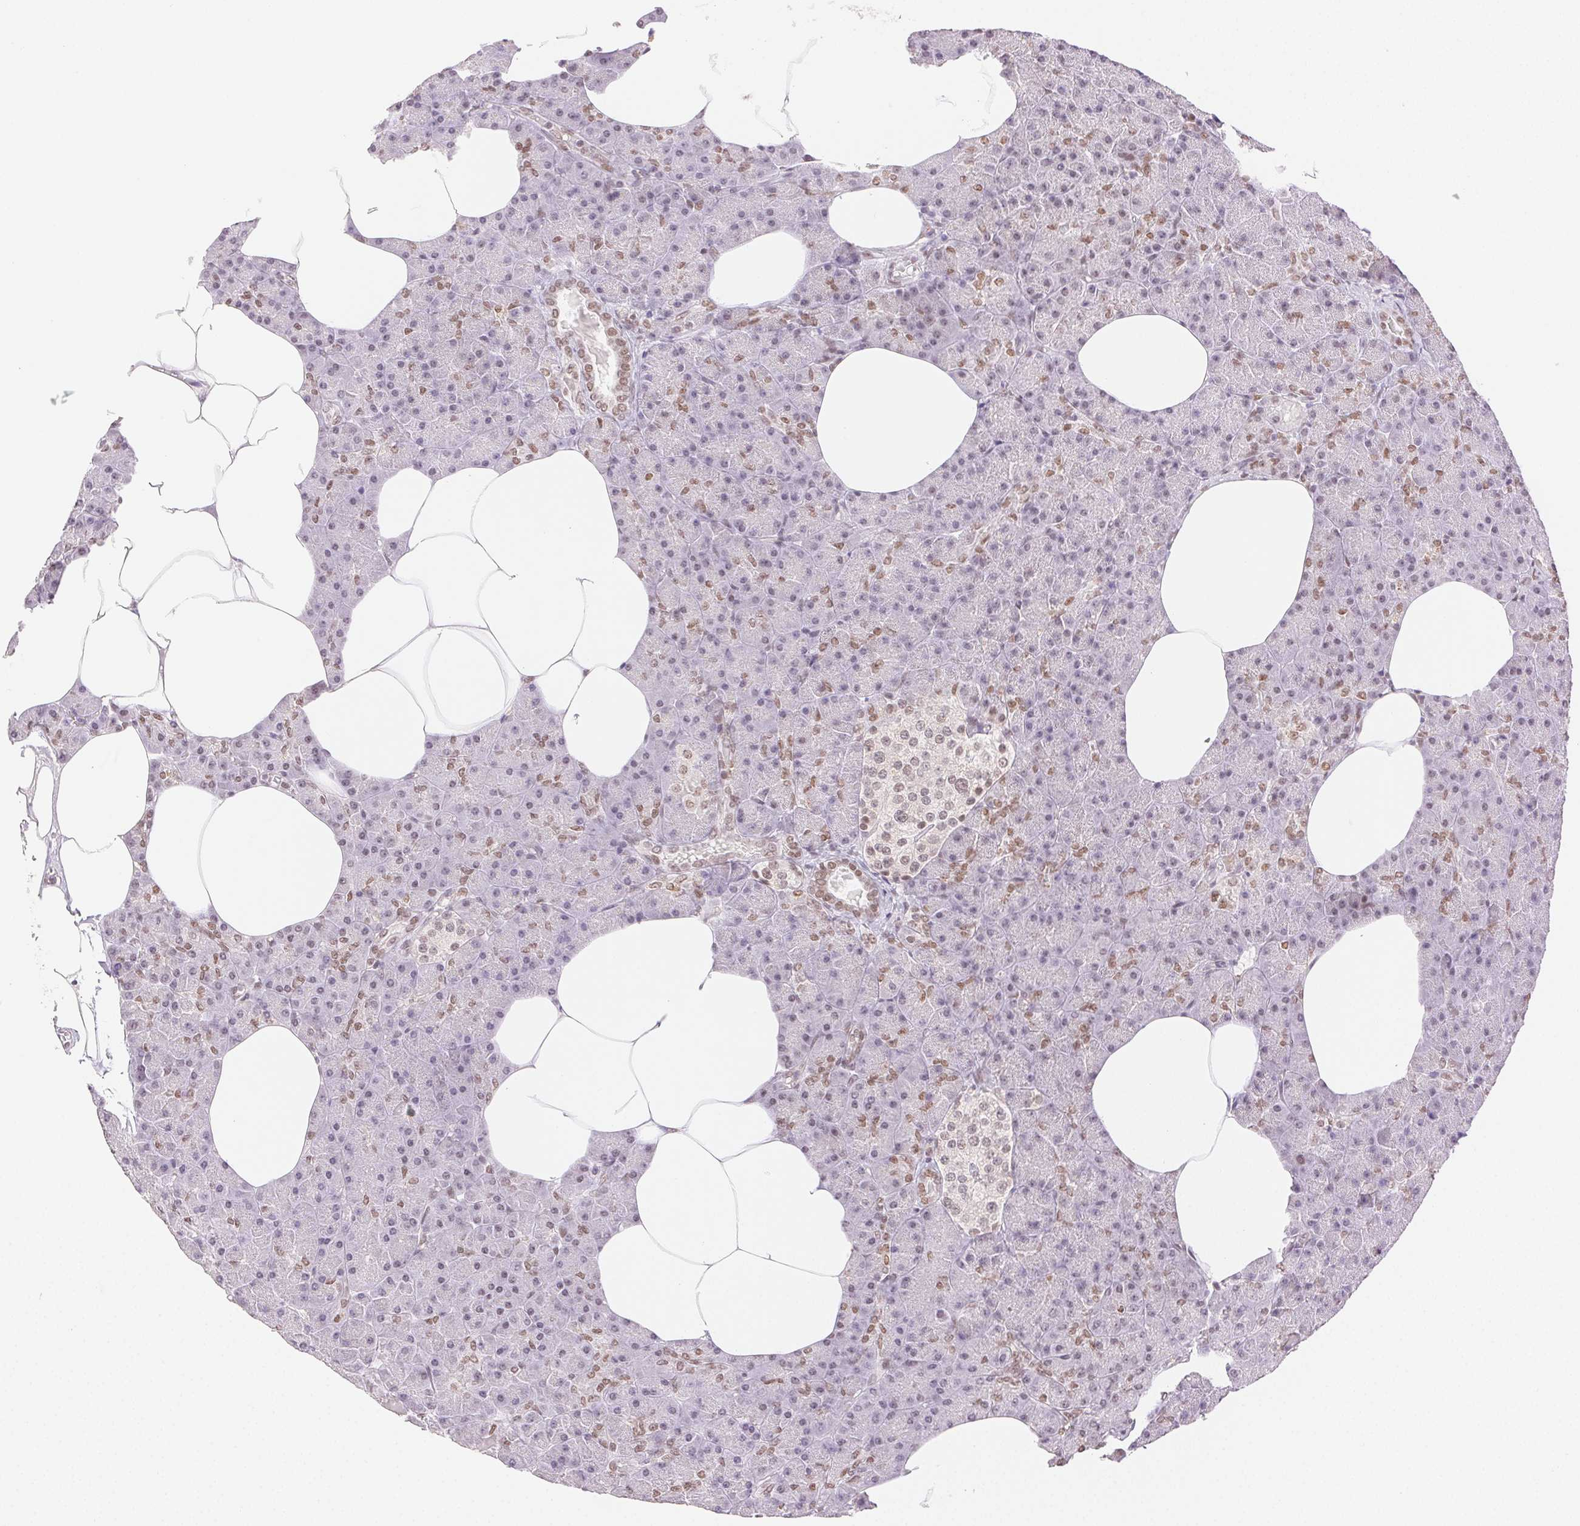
{"staining": {"intensity": "moderate", "quantity": "25%-75%", "location": "nuclear"}, "tissue": "pancreas", "cell_type": "Exocrine glandular cells", "image_type": "normal", "snomed": [{"axis": "morphology", "description": "Normal tissue, NOS"}, {"axis": "topography", "description": "Pancreas"}], "caption": "Pancreas stained with DAB (3,3'-diaminobenzidine) IHC demonstrates medium levels of moderate nuclear expression in about 25%-75% of exocrine glandular cells. (Brightfield microscopy of DAB IHC at high magnification).", "gene": "H2AZ1", "patient": {"sex": "female", "age": 45}}